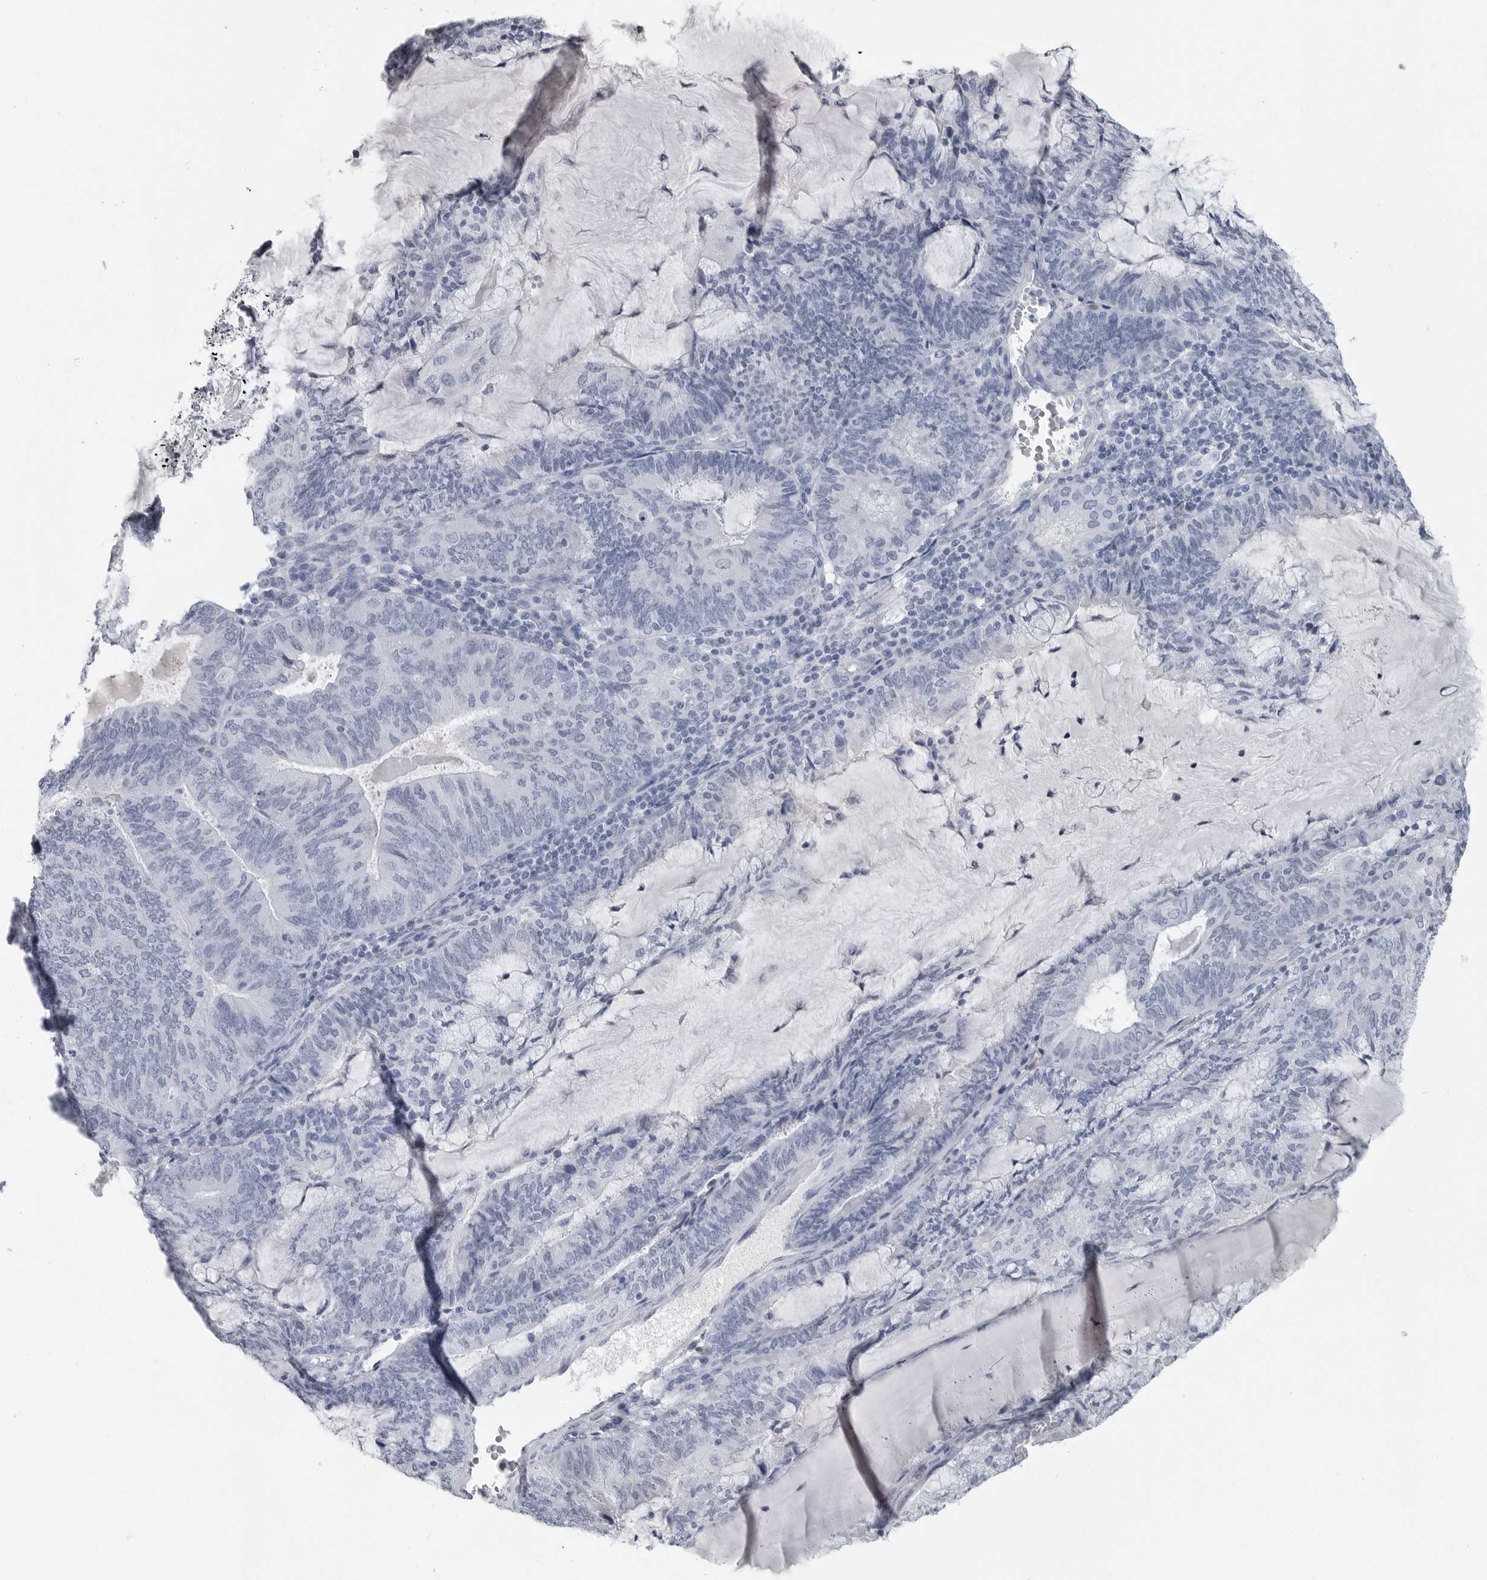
{"staining": {"intensity": "negative", "quantity": "none", "location": "none"}, "tissue": "endometrial cancer", "cell_type": "Tumor cells", "image_type": "cancer", "snomed": [{"axis": "morphology", "description": "Adenocarcinoma, NOS"}, {"axis": "topography", "description": "Endometrium"}], "caption": "Human endometrial adenocarcinoma stained for a protein using immunohistochemistry (IHC) reveals no positivity in tumor cells.", "gene": "AMPD1", "patient": {"sex": "female", "age": 81}}